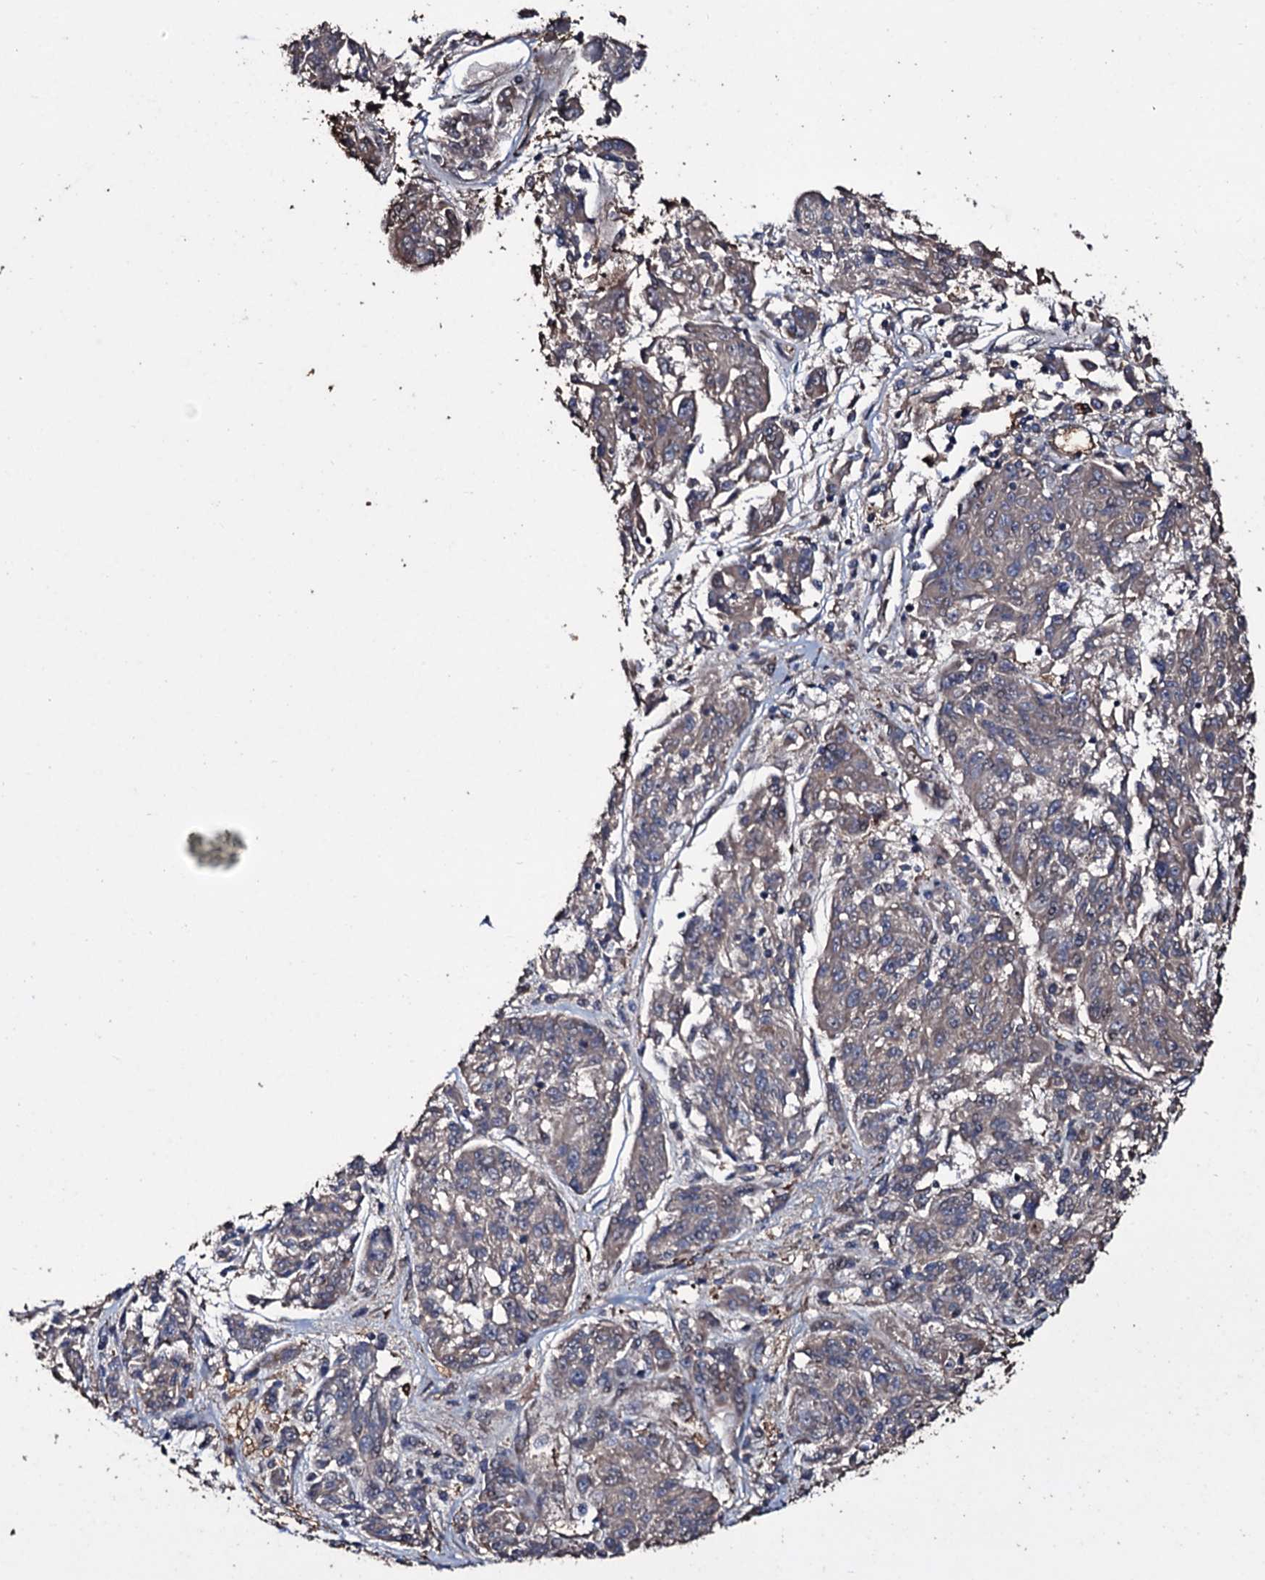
{"staining": {"intensity": "negative", "quantity": "none", "location": "none"}, "tissue": "melanoma", "cell_type": "Tumor cells", "image_type": "cancer", "snomed": [{"axis": "morphology", "description": "Malignant melanoma, NOS"}, {"axis": "topography", "description": "Skin"}], "caption": "Human malignant melanoma stained for a protein using immunohistochemistry (IHC) exhibits no expression in tumor cells.", "gene": "ZSWIM8", "patient": {"sex": "male", "age": 53}}